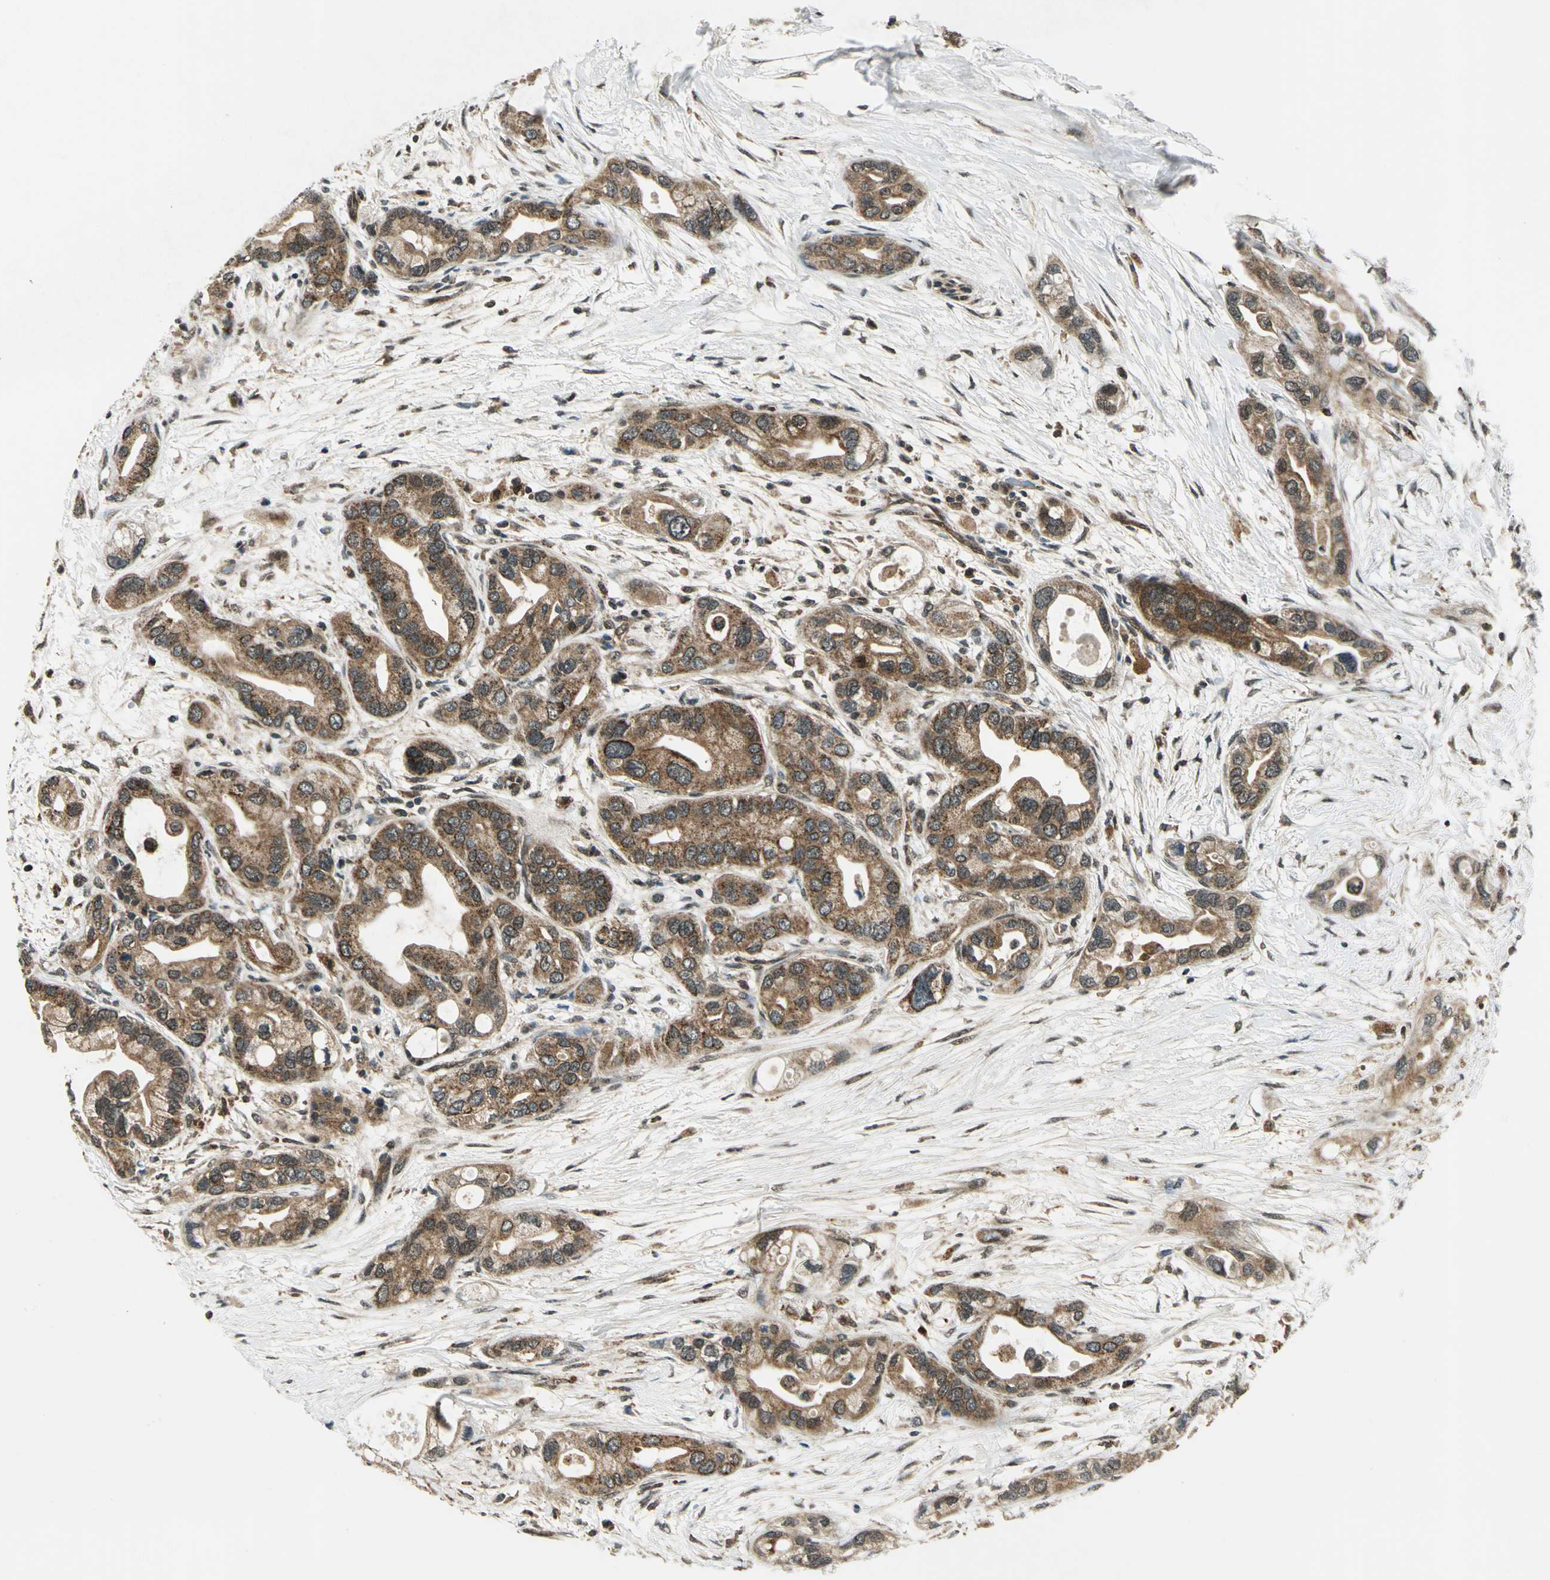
{"staining": {"intensity": "moderate", "quantity": ">75%", "location": "cytoplasmic/membranous"}, "tissue": "pancreatic cancer", "cell_type": "Tumor cells", "image_type": "cancer", "snomed": [{"axis": "morphology", "description": "Adenocarcinoma, NOS"}, {"axis": "topography", "description": "Pancreas"}], "caption": "Adenocarcinoma (pancreatic) tissue shows moderate cytoplasmic/membranous positivity in about >75% of tumor cells, visualized by immunohistochemistry. The staining is performed using DAB (3,3'-diaminobenzidine) brown chromogen to label protein expression. The nuclei are counter-stained blue using hematoxylin.", "gene": "NUDT2", "patient": {"sex": "female", "age": 77}}